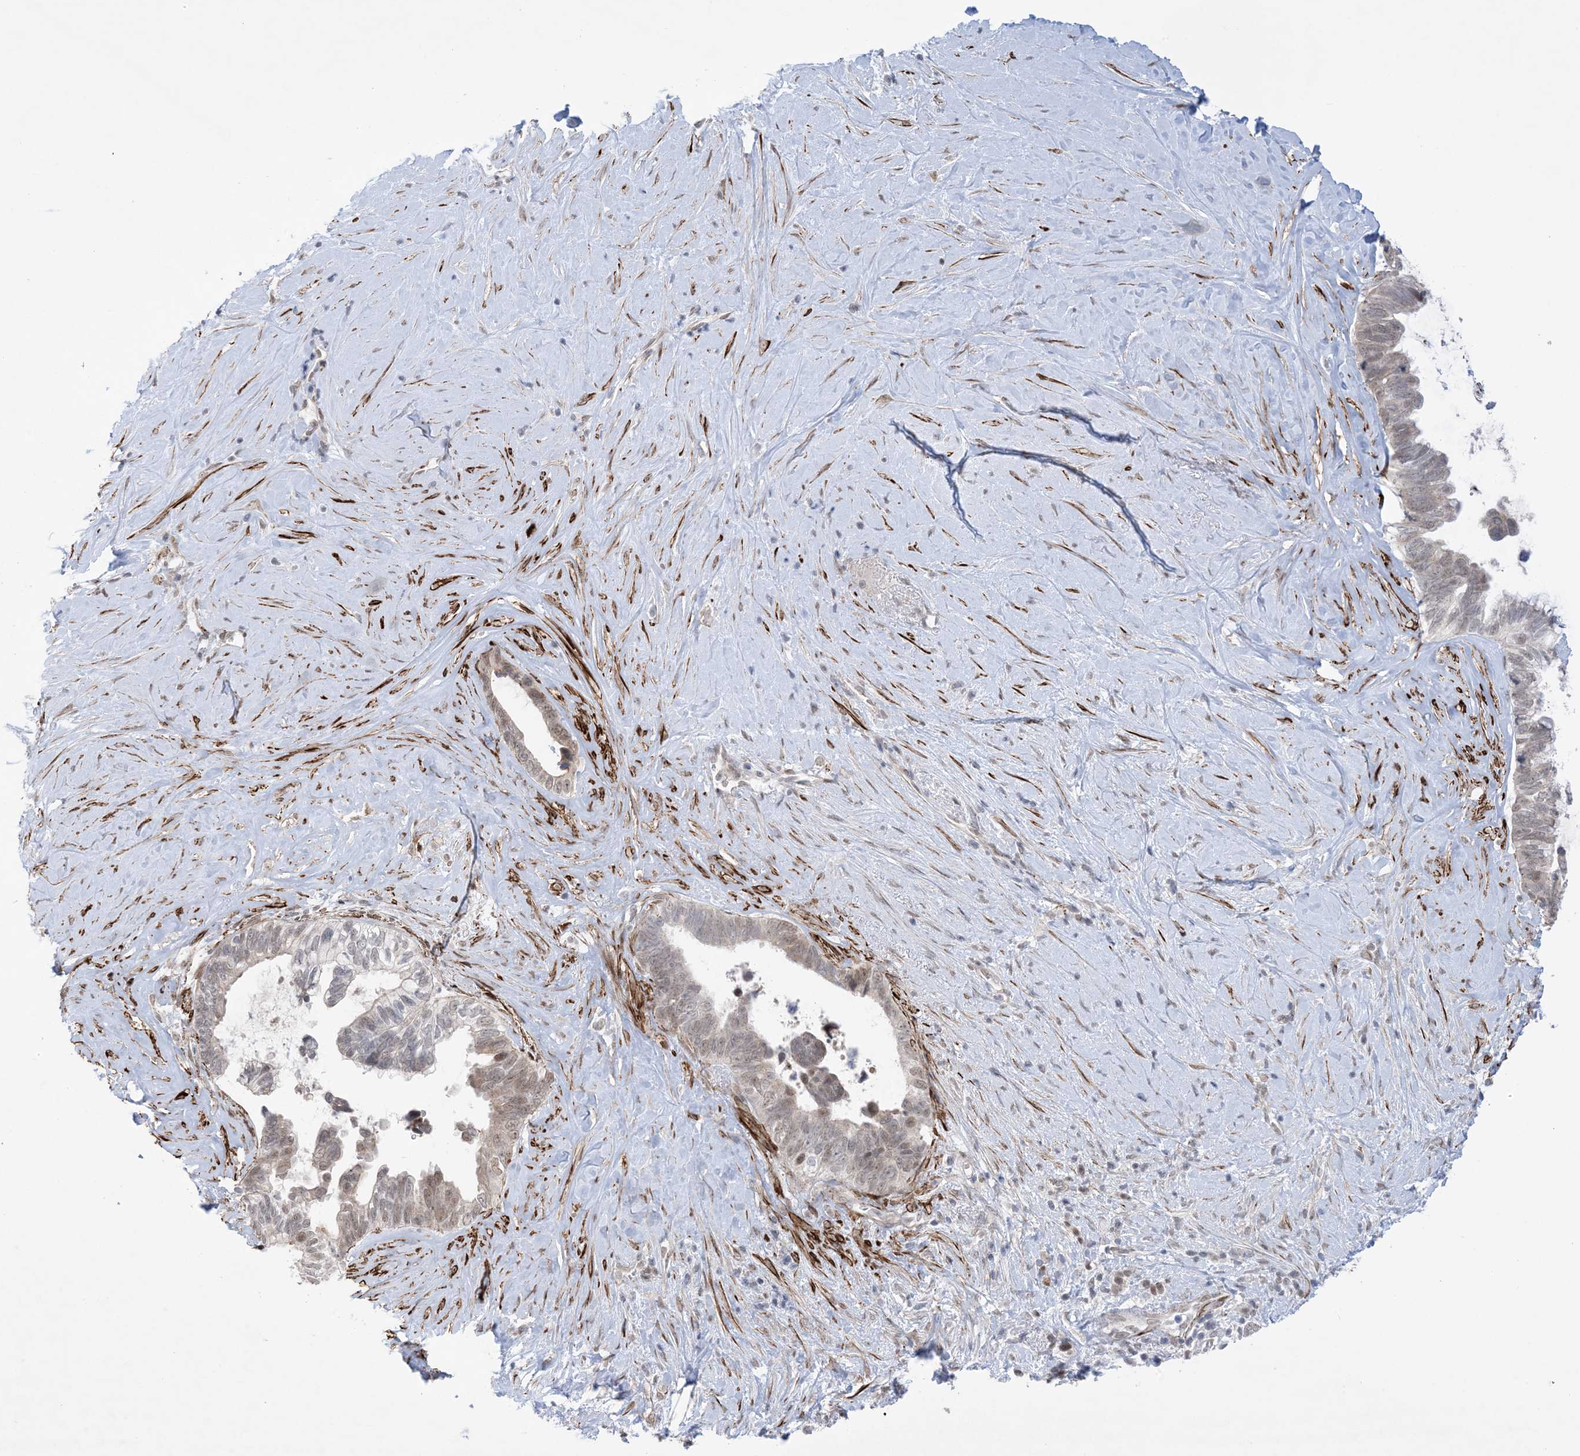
{"staining": {"intensity": "weak", "quantity": "25%-75%", "location": "nuclear"}, "tissue": "pancreatic cancer", "cell_type": "Tumor cells", "image_type": "cancer", "snomed": [{"axis": "morphology", "description": "Adenocarcinoma, NOS"}, {"axis": "topography", "description": "Pancreas"}], "caption": "Human pancreatic cancer stained for a protein (brown) shows weak nuclear positive staining in approximately 25%-75% of tumor cells.", "gene": "ZNF8", "patient": {"sex": "female", "age": 72}}